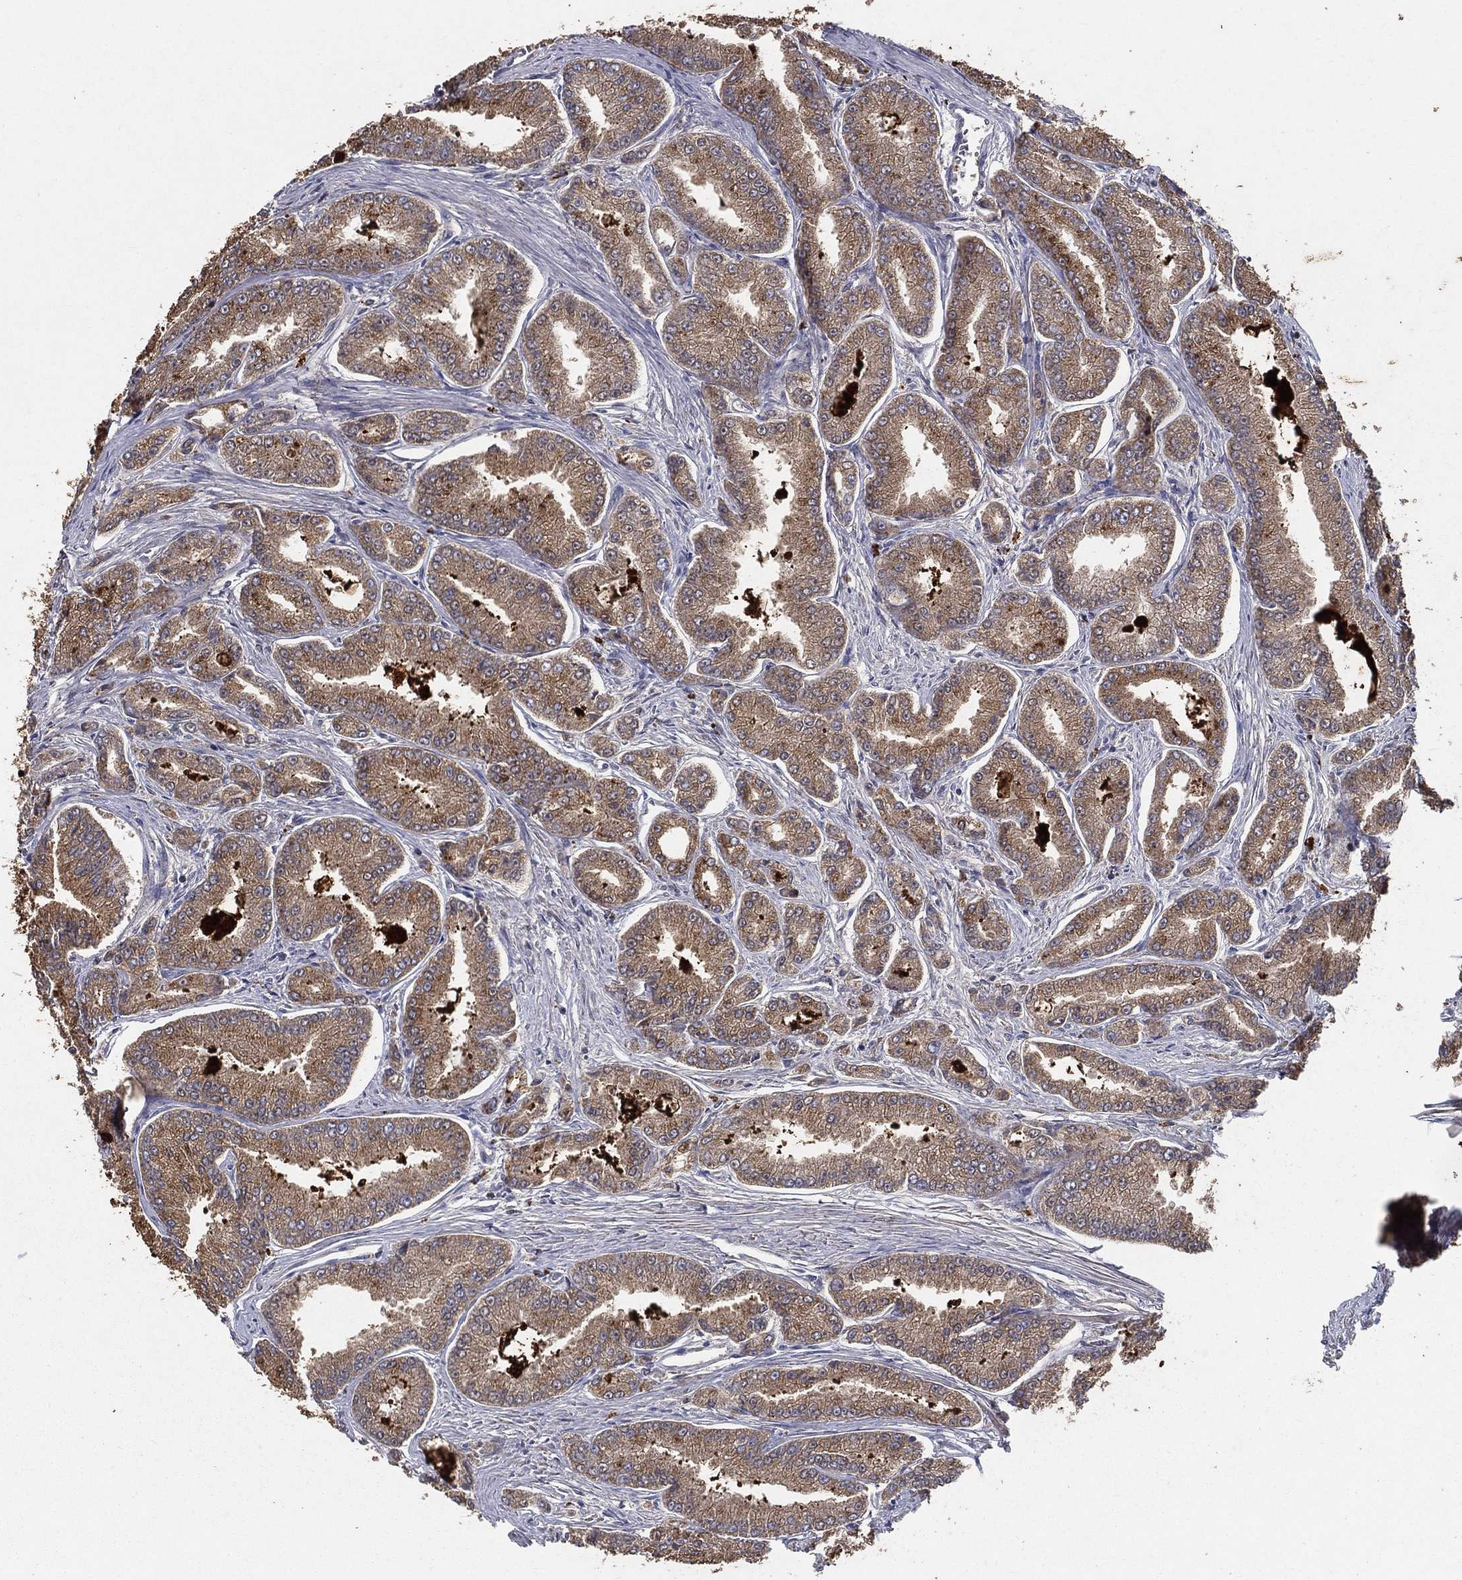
{"staining": {"intensity": "moderate", "quantity": ">75%", "location": "cytoplasmic/membranous"}, "tissue": "prostate cancer", "cell_type": "Tumor cells", "image_type": "cancer", "snomed": [{"axis": "morphology", "description": "Adenocarcinoma, NOS"}, {"axis": "morphology", "description": "Adenocarcinoma, High grade"}, {"axis": "topography", "description": "Prostate"}], "caption": "Immunohistochemistry (IHC) (DAB (3,3'-diaminobenzidine)) staining of prostate adenocarcinoma exhibits moderate cytoplasmic/membranous protein positivity in about >75% of tumor cells.", "gene": "MT-ND1", "patient": {"sex": "male", "age": 70}}